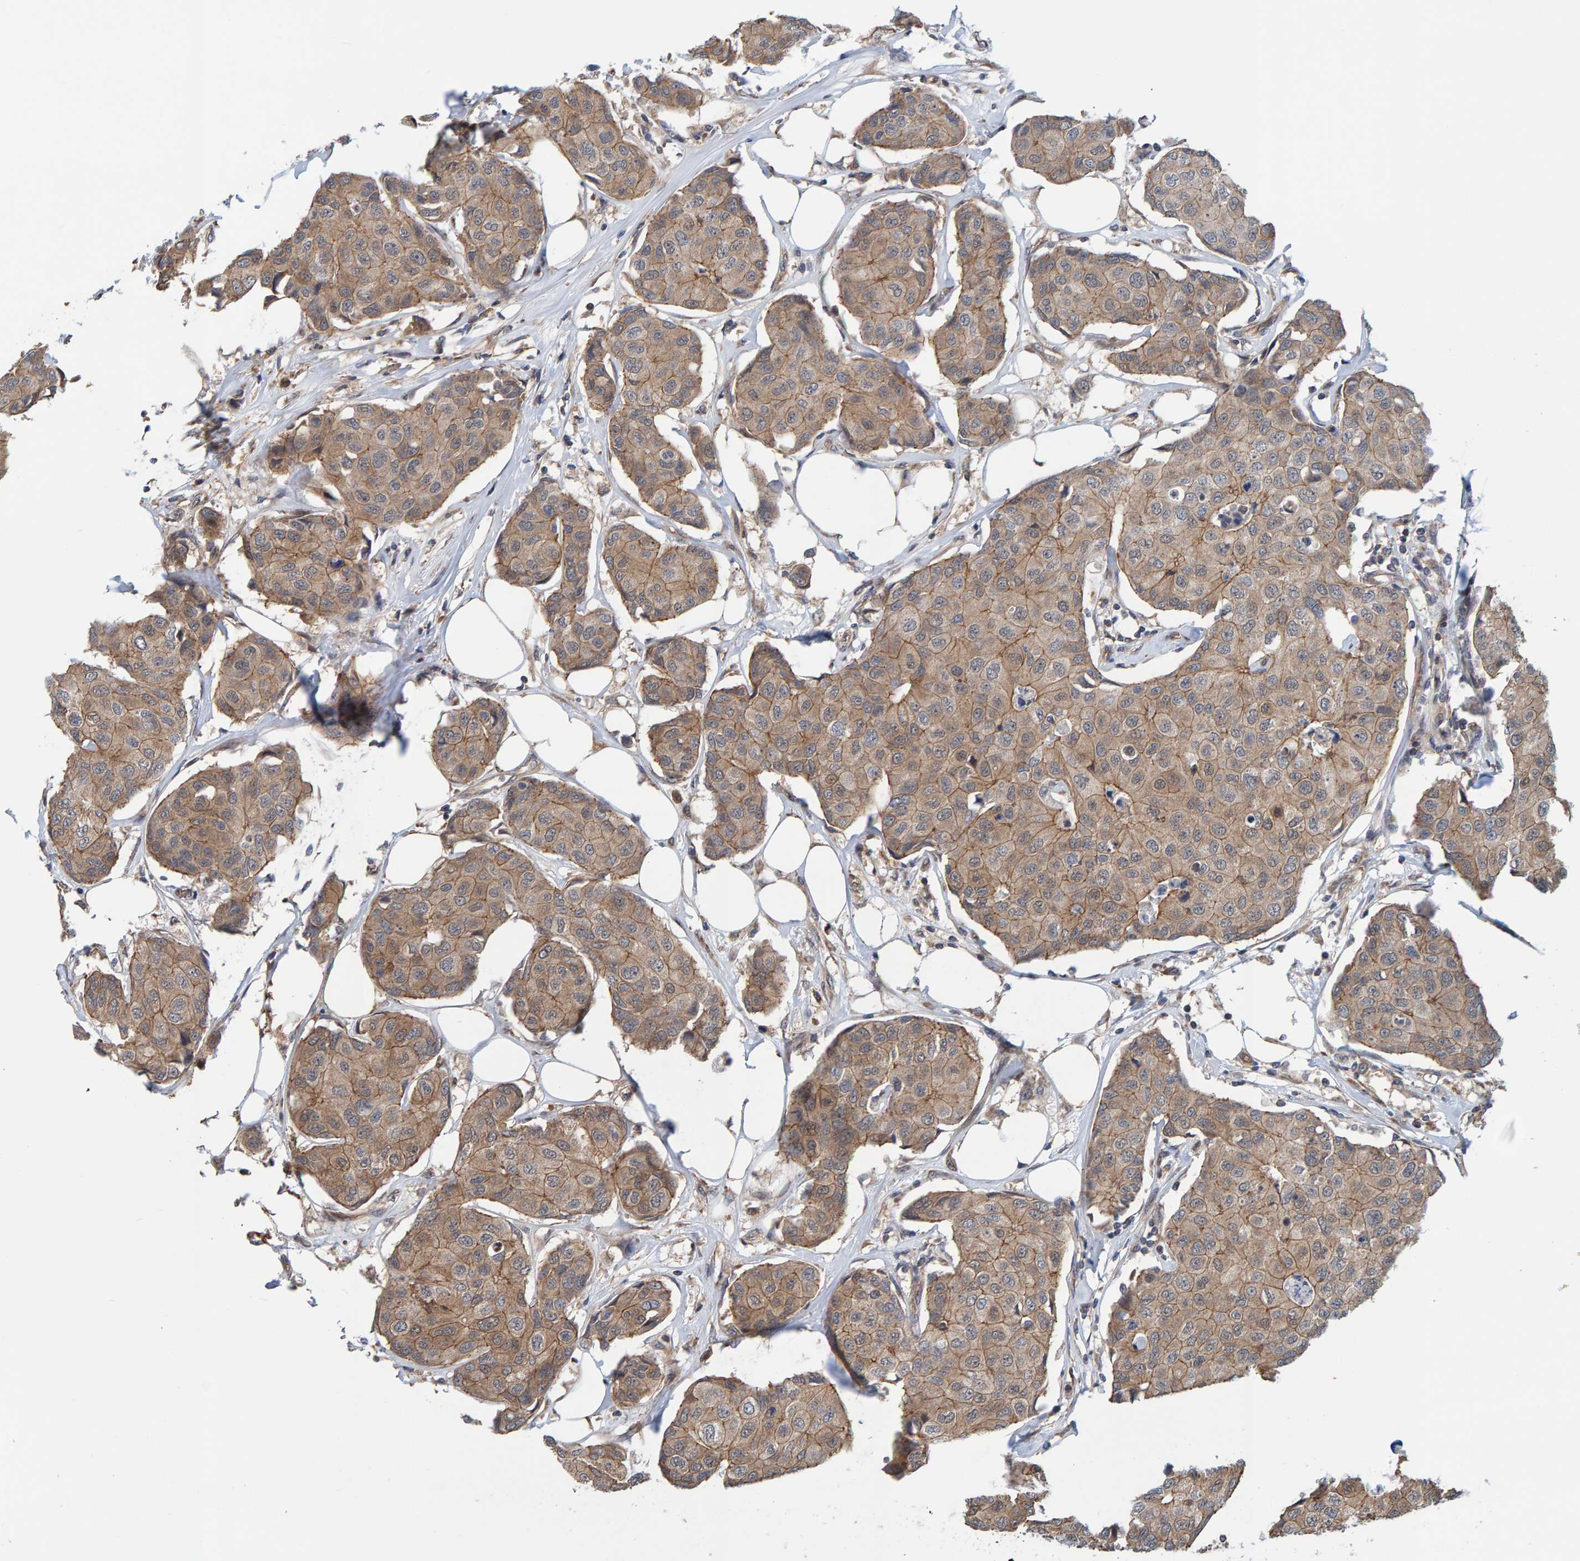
{"staining": {"intensity": "moderate", "quantity": ">75%", "location": "cytoplasmic/membranous"}, "tissue": "breast cancer", "cell_type": "Tumor cells", "image_type": "cancer", "snomed": [{"axis": "morphology", "description": "Duct carcinoma"}, {"axis": "topography", "description": "Breast"}], "caption": "The photomicrograph shows staining of breast cancer (intraductal carcinoma), revealing moderate cytoplasmic/membranous protein positivity (brown color) within tumor cells.", "gene": "SCRN2", "patient": {"sex": "female", "age": 80}}